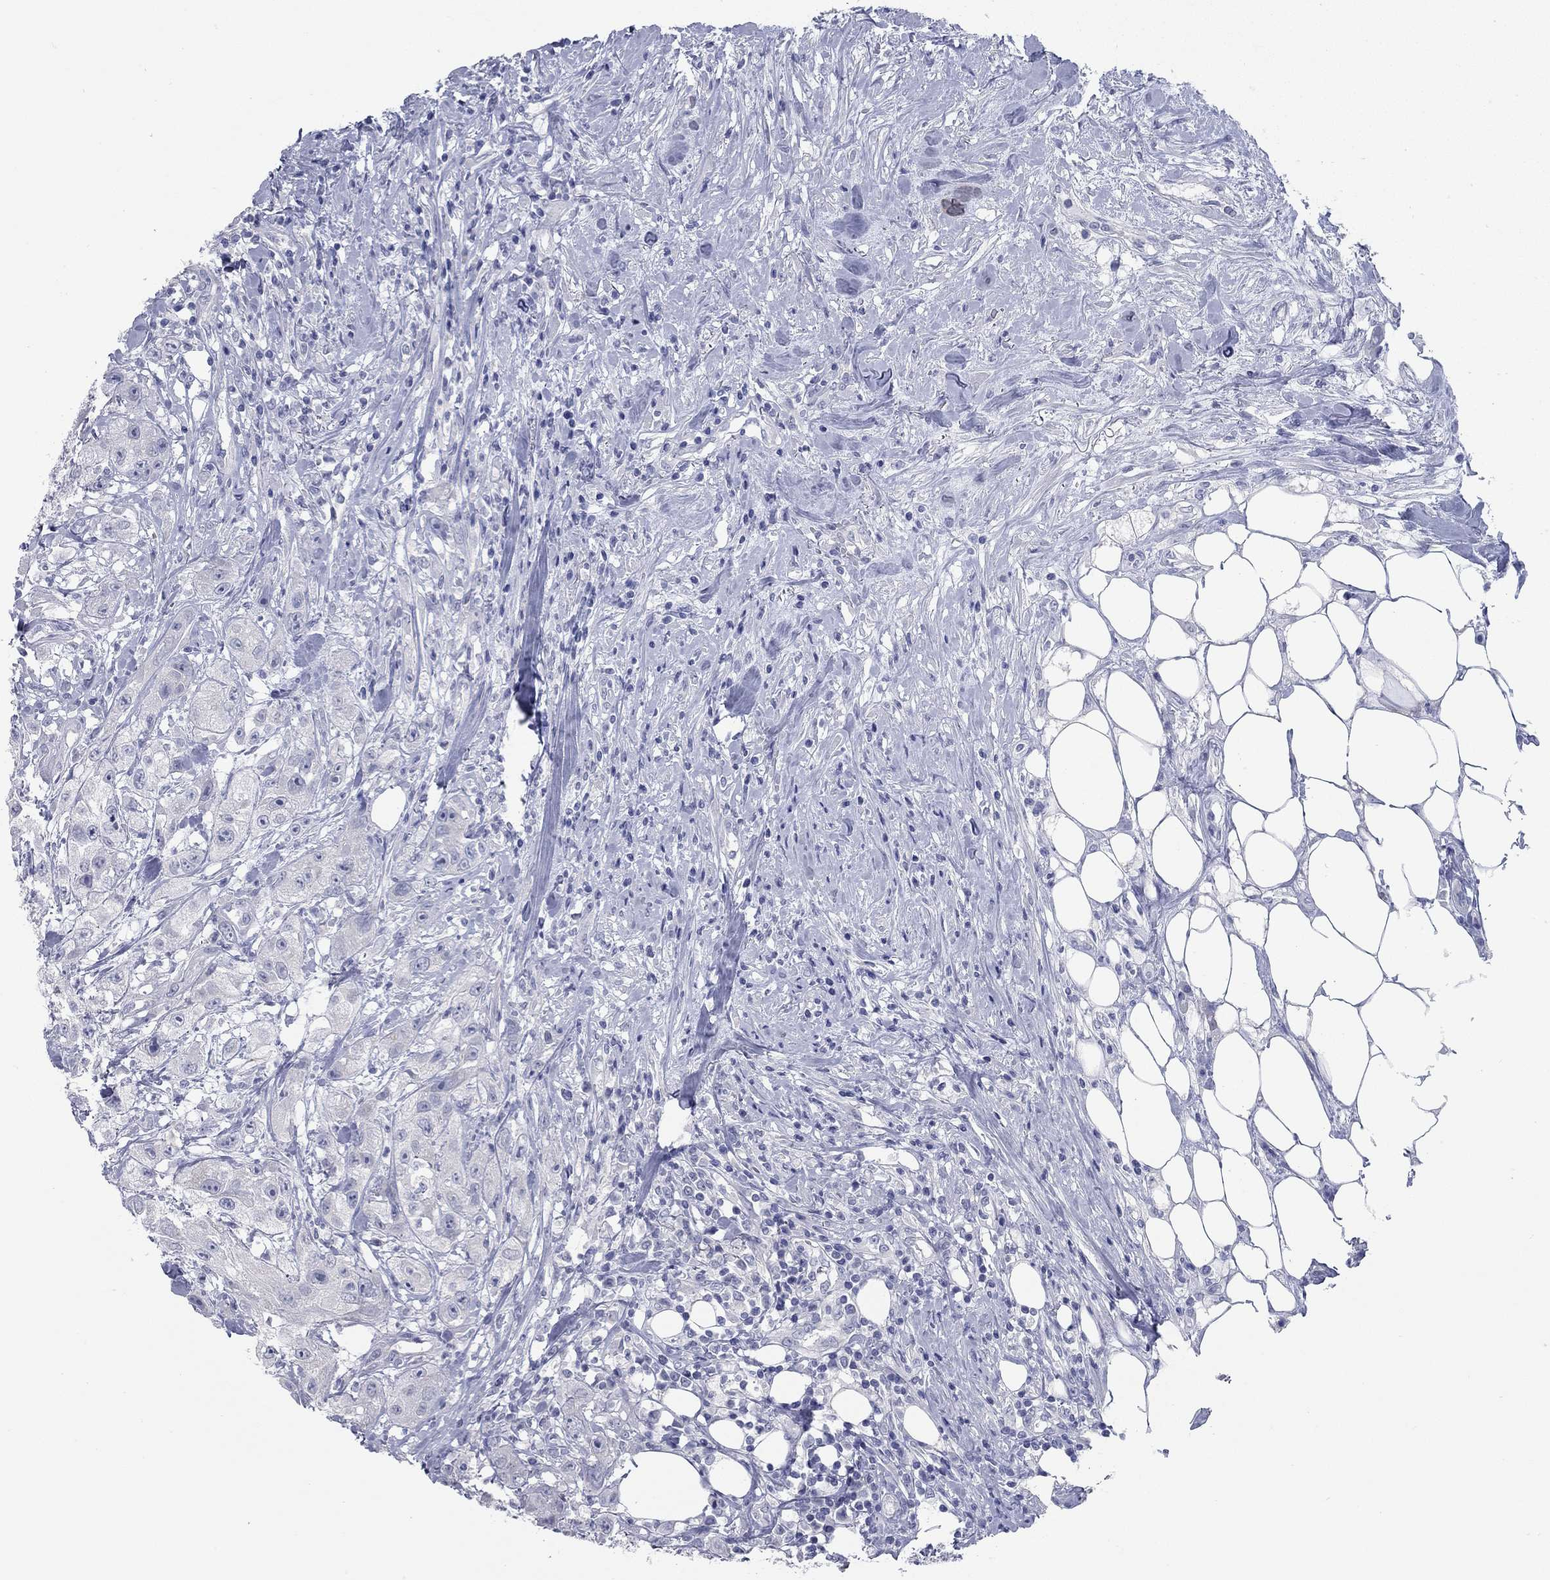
{"staining": {"intensity": "negative", "quantity": "none", "location": "none"}, "tissue": "urothelial cancer", "cell_type": "Tumor cells", "image_type": "cancer", "snomed": [{"axis": "morphology", "description": "Urothelial carcinoma, High grade"}, {"axis": "topography", "description": "Urinary bladder"}], "caption": "Image shows no protein staining in tumor cells of urothelial cancer tissue.", "gene": "KIRREL2", "patient": {"sex": "male", "age": 79}}